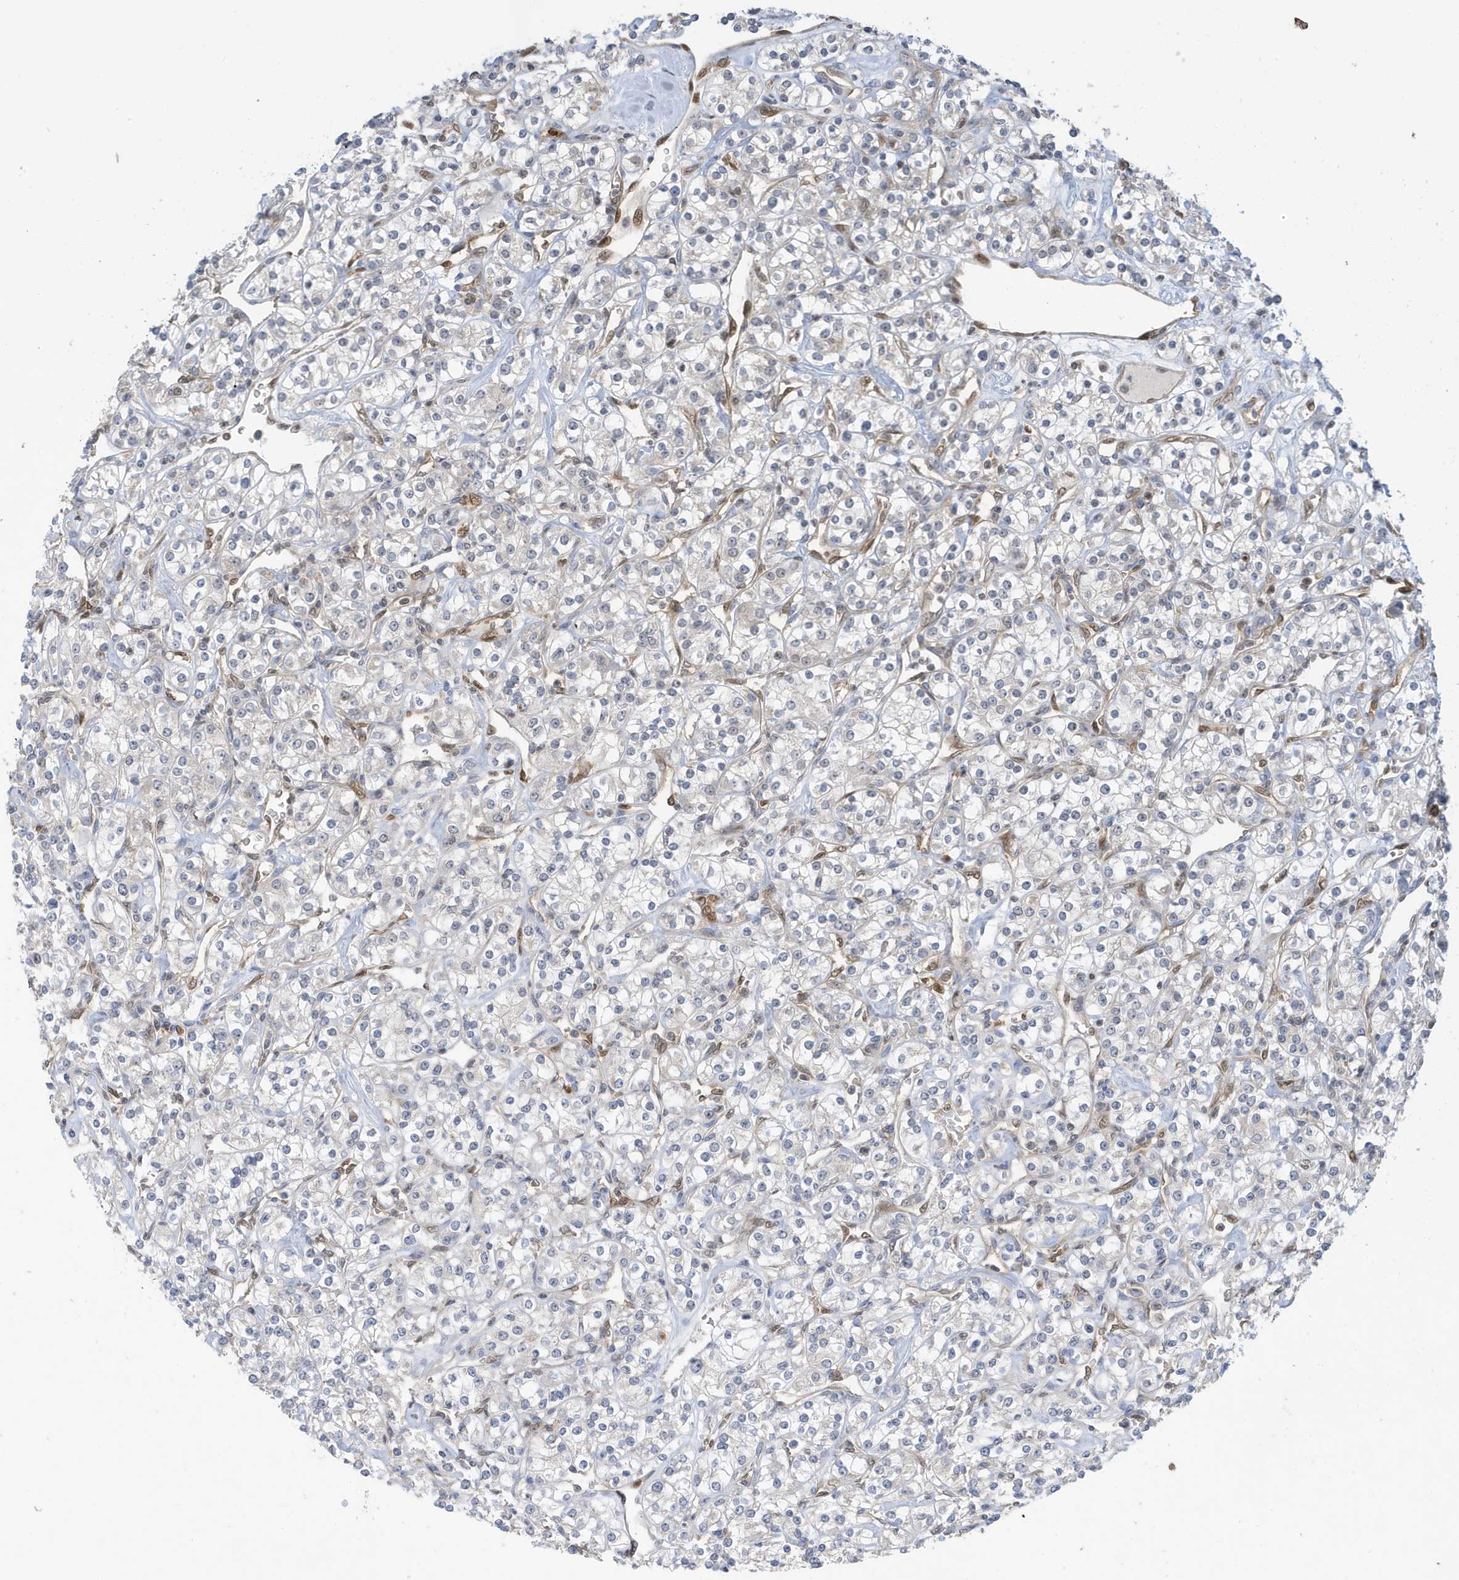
{"staining": {"intensity": "moderate", "quantity": "<25%", "location": "nuclear"}, "tissue": "renal cancer", "cell_type": "Tumor cells", "image_type": "cancer", "snomed": [{"axis": "morphology", "description": "Adenocarcinoma, NOS"}, {"axis": "topography", "description": "Kidney"}], "caption": "Renal adenocarcinoma stained with DAB (3,3'-diaminobenzidine) immunohistochemistry (IHC) shows low levels of moderate nuclear staining in about <25% of tumor cells. The staining was performed using DAB (3,3'-diaminobenzidine), with brown indicating positive protein expression. Nuclei are stained blue with hematoxylin.", "gene": "NCOA7", "patient": {"sex": "male", "age": 77}}